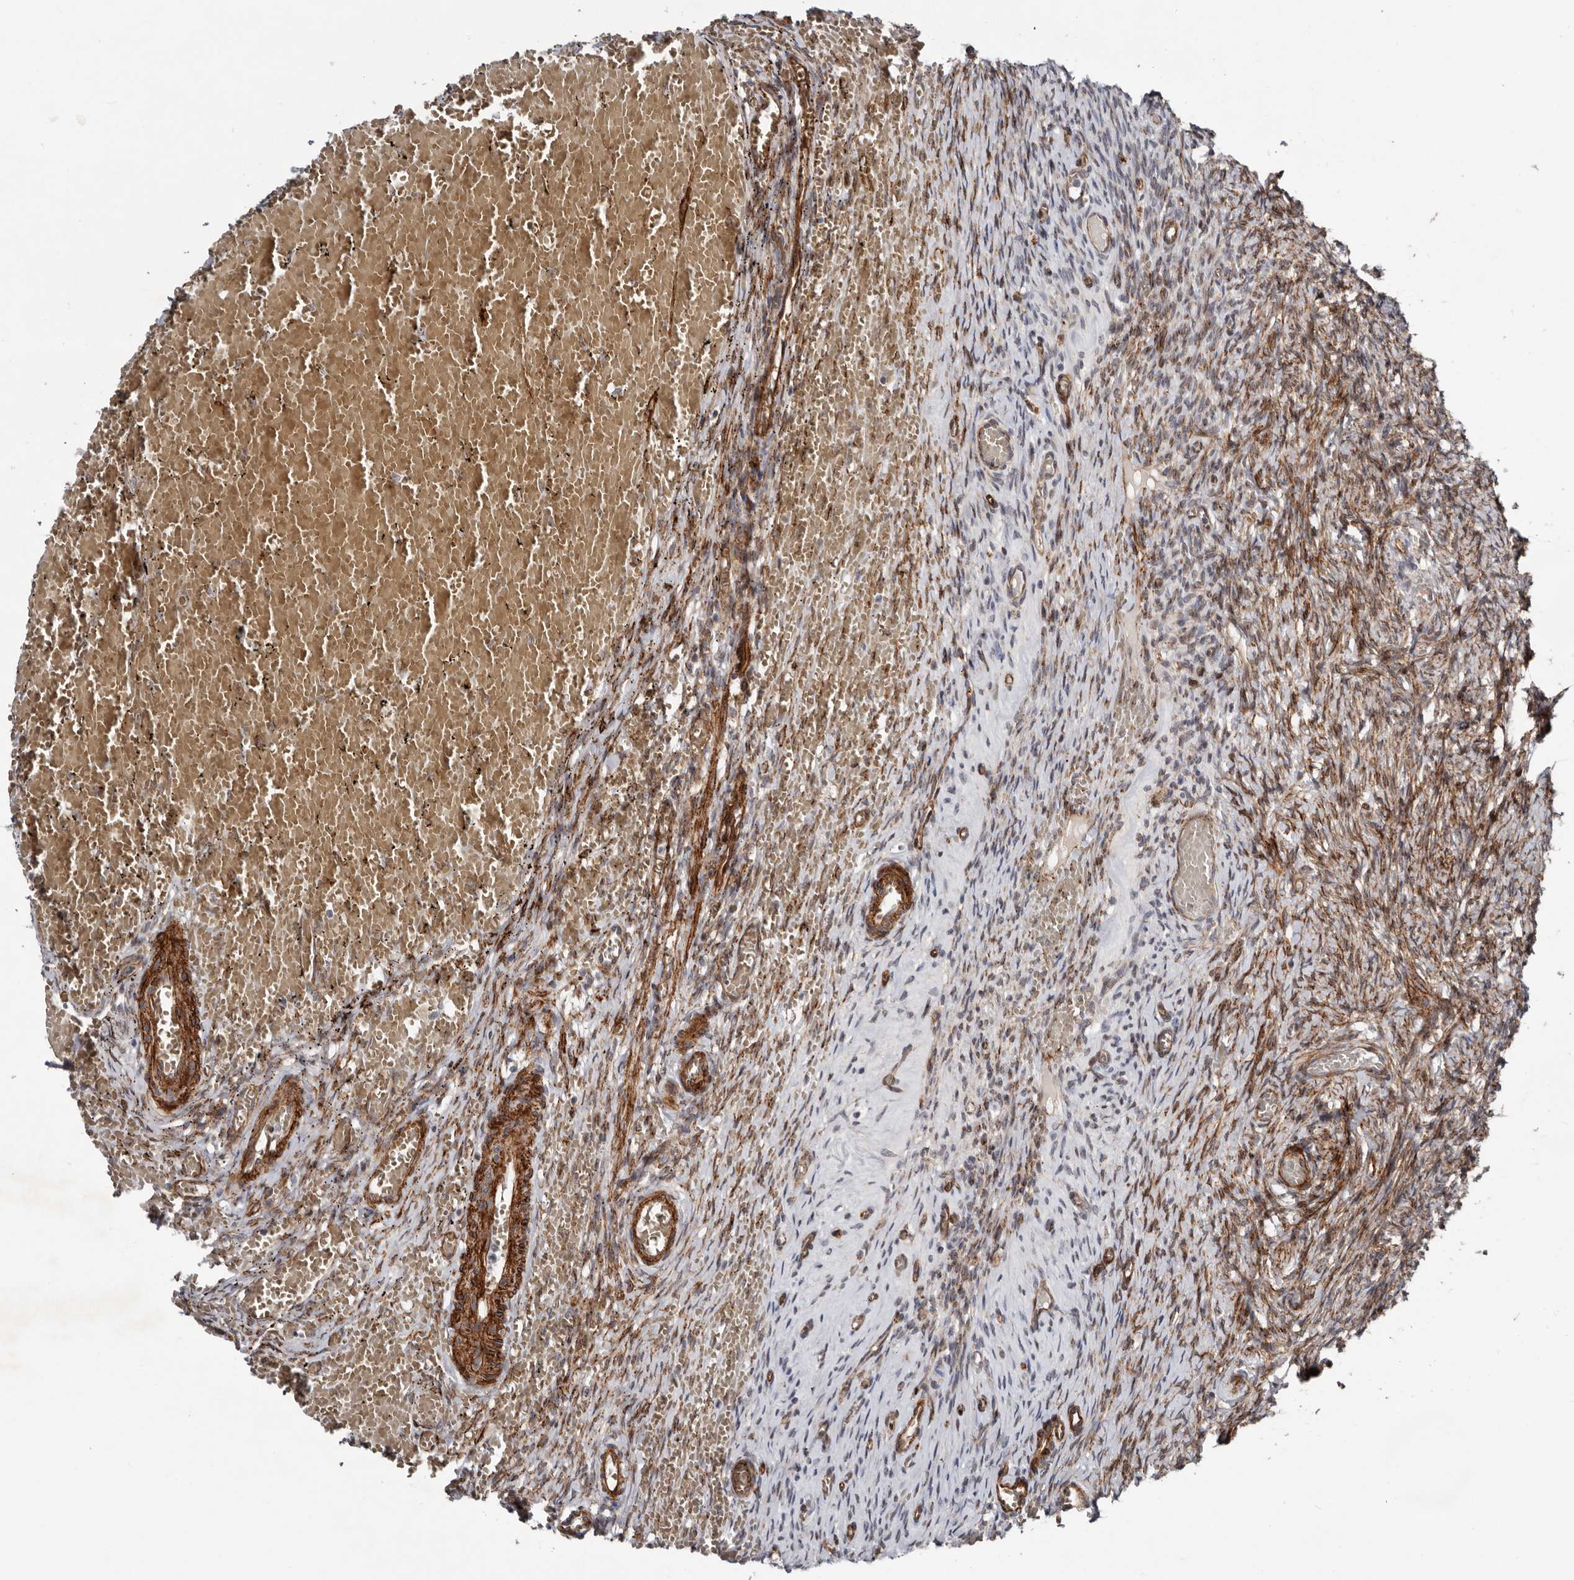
{"staining": {"intensity": "moderate", "quantity": ">75%", "location": "cytoplasmic/membranous,nuclear"}, "tissue": "ovary", "cell_type": "Follicle cells", "image_type": "normal", "snomed": [{"axis": "morphology", "description": "Adenocarcinoma, NOS"}, {"axis": "topography", "description": "Endometrium"}], "caption": "Moderate cytoplasmic/membranous,nuclear expression is present in about >75% of follicle cells in benign ovary. (Brightfield microscopy of DAB IHC at high magnification).", "gene": "RANBP17", "patient": {"sex": "female", "age": 32}}